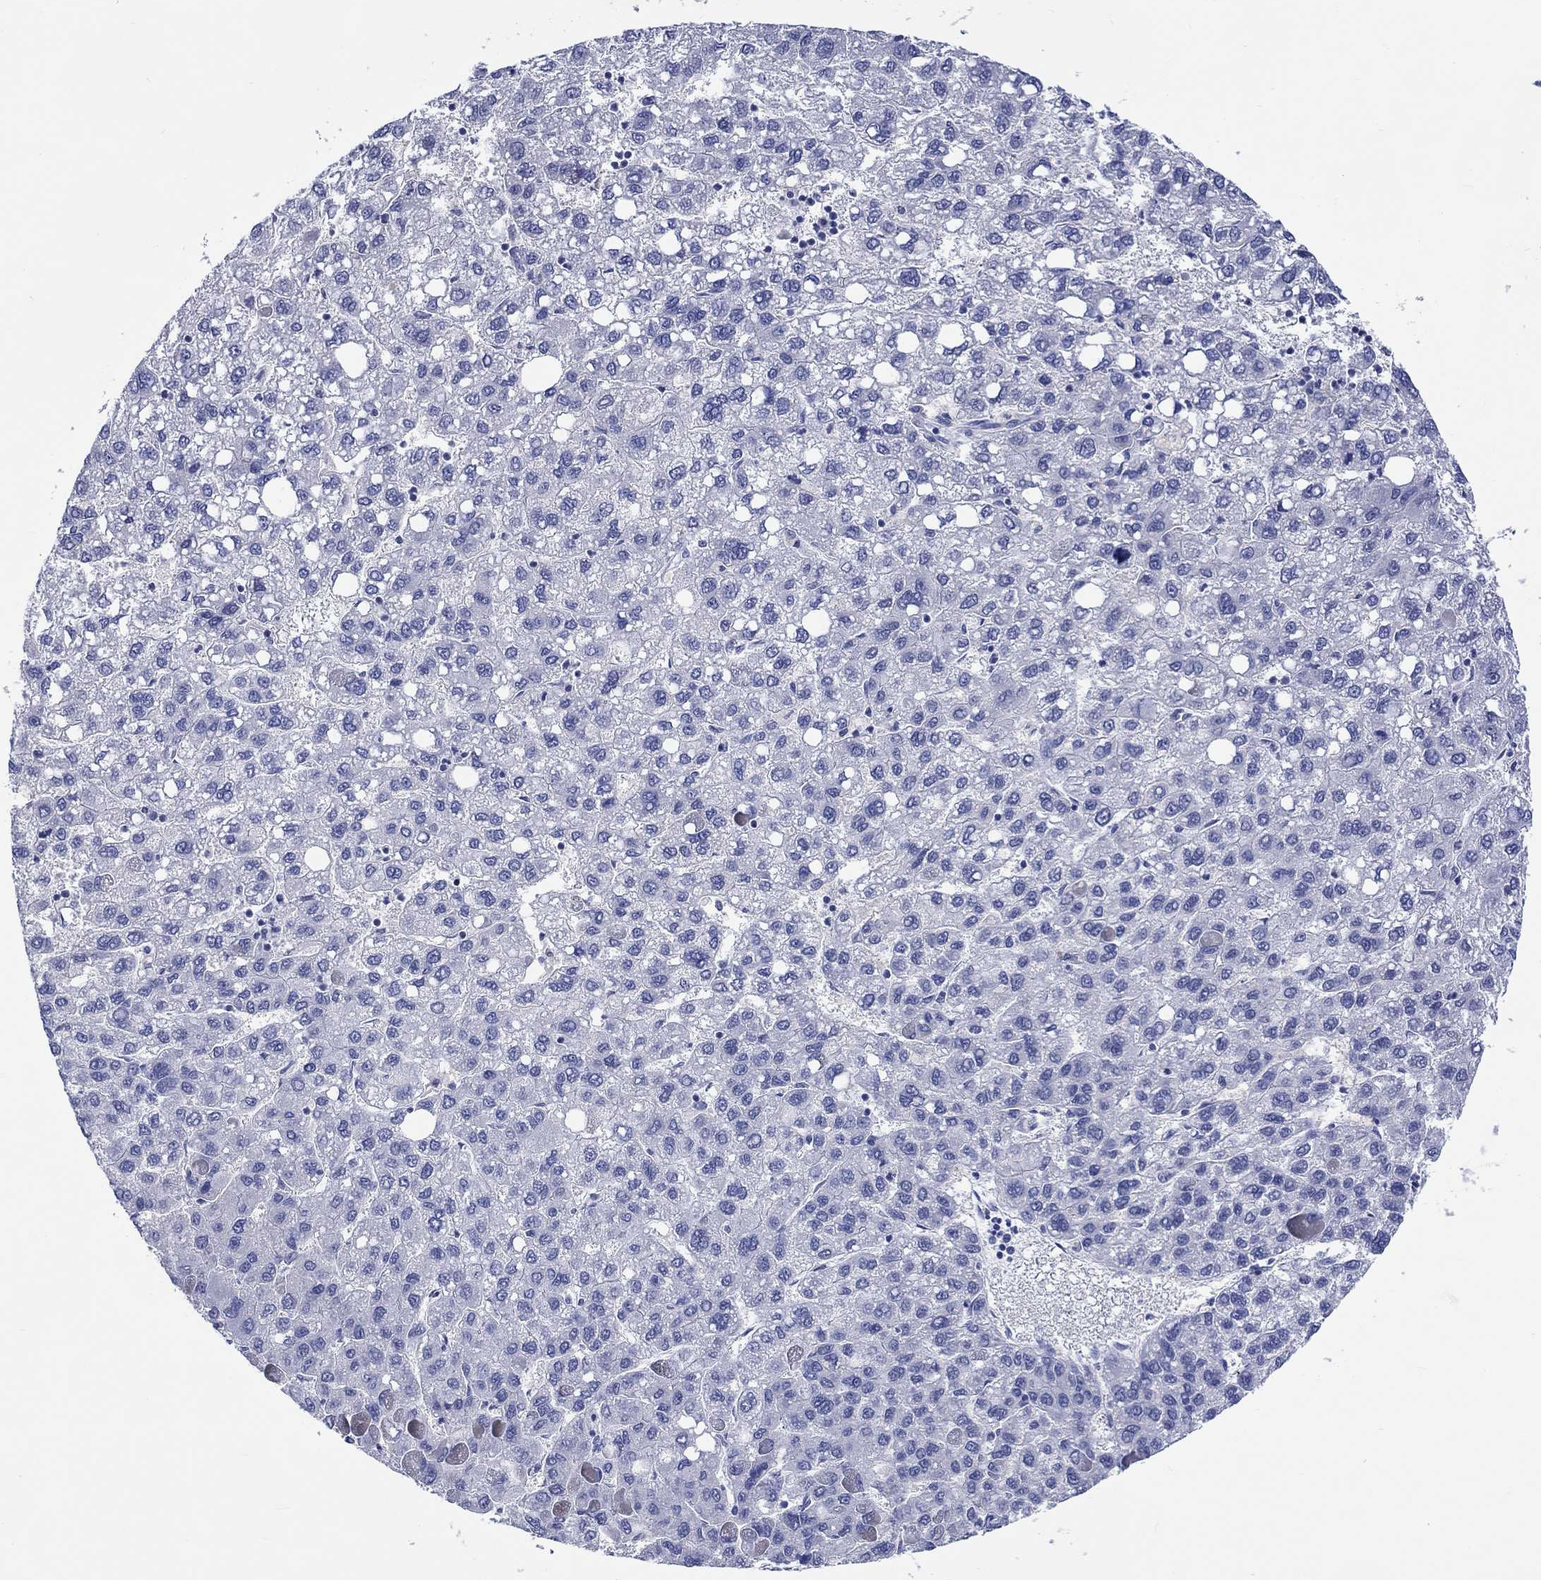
{"staining": {"intensity": "negative", "quantity": "none", "location": "none"}, "tissue": "liver cancer", "cell_type": "Tumor cells", "image_type": "cancer", "snomed": [{"axis": "morphology", "description": "Carcinoma, Hepatocellular, NOS"}, {"axis": "topography", "description": "Liver"}], "caption": "Protein analysis of liver cancer (hepatocellular carcinoma) shows no significant staining in tumor cells.", "gene": "TOMM20L", "patient": {"sex": "female", "age": 82}}